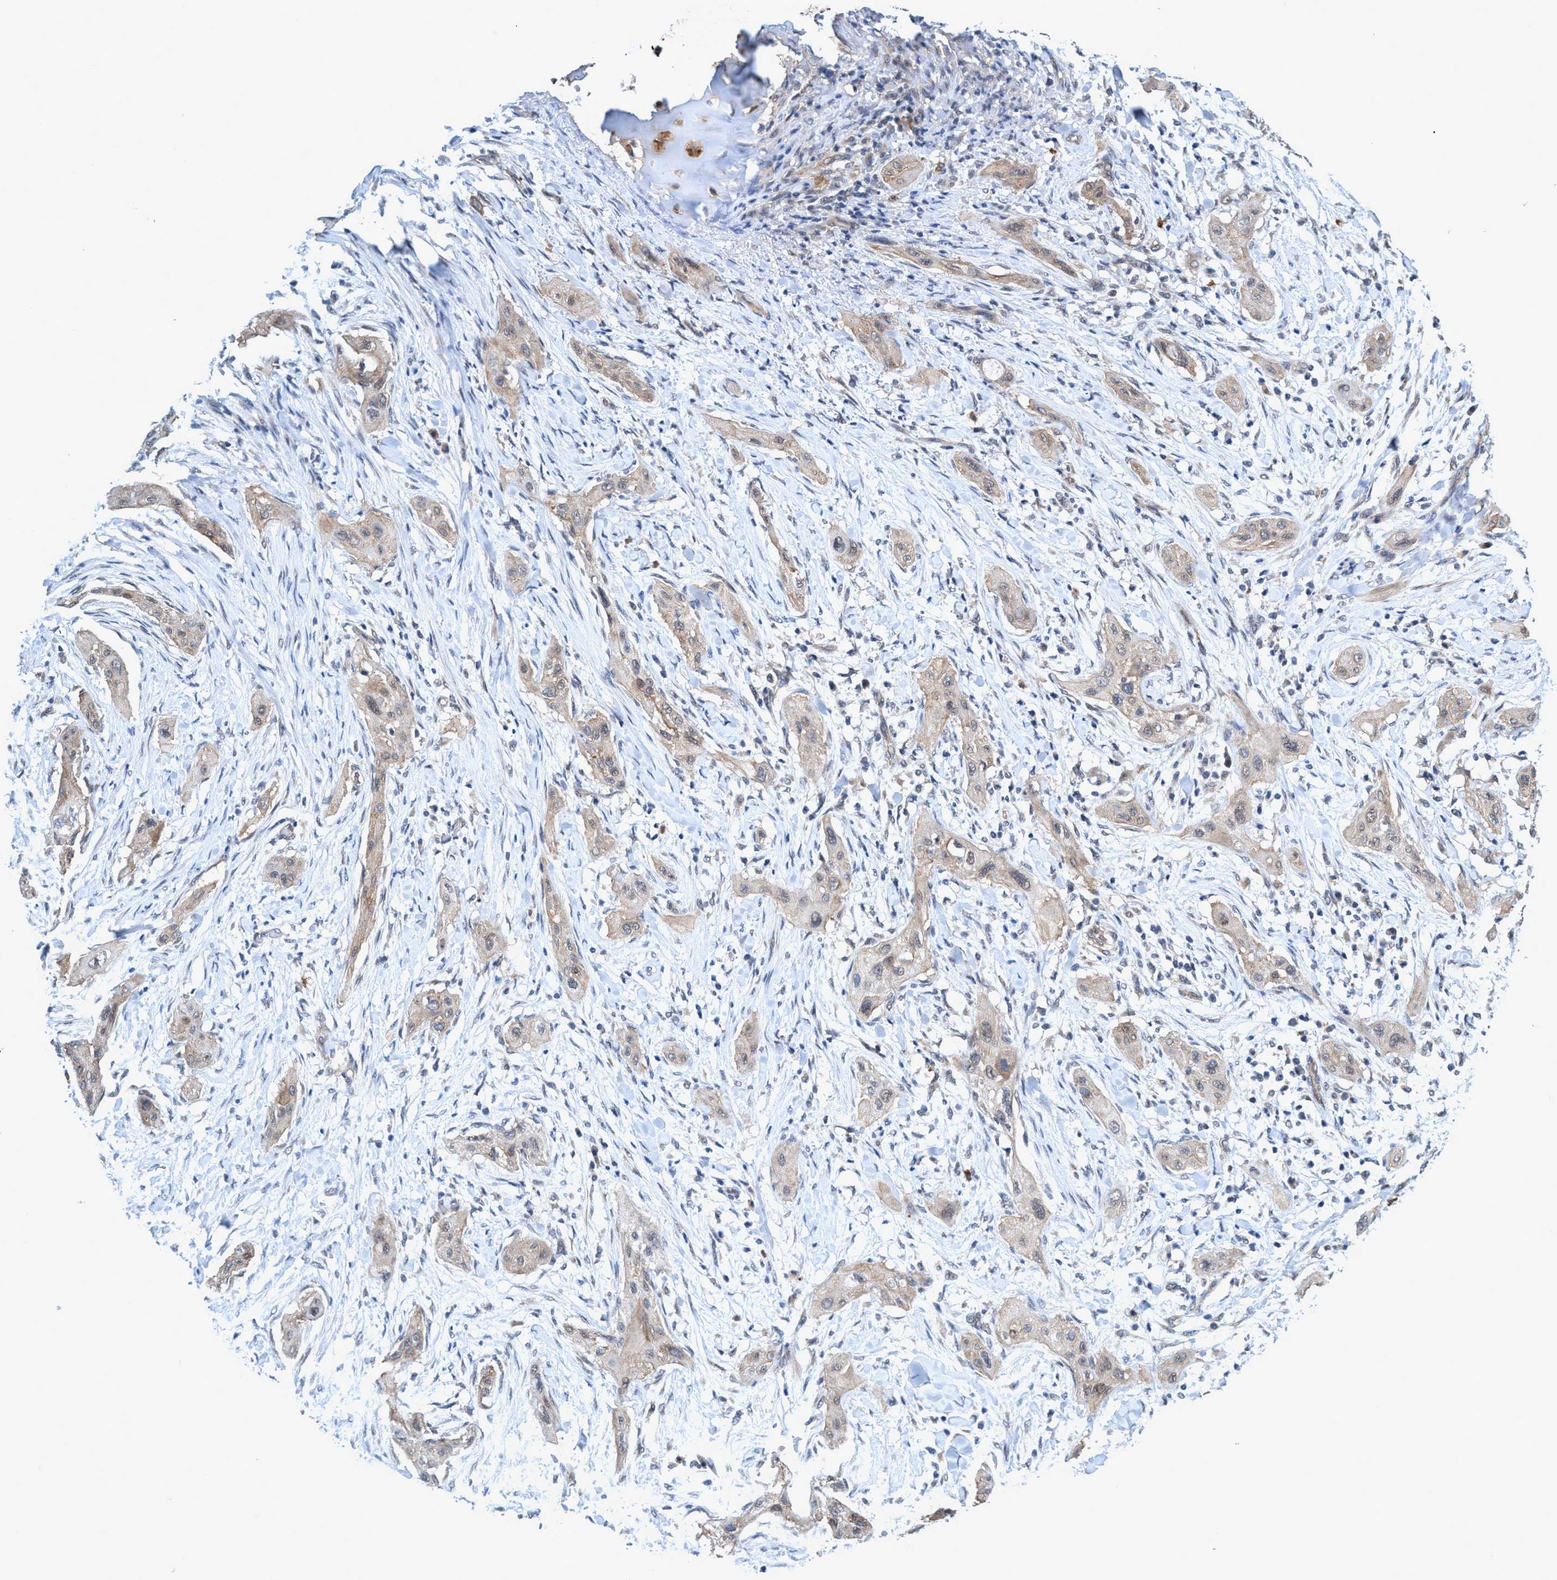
{"staining": {"intensity": "weak", "quantity": "25%-75%", "location": "cytoplasmic/membranous"}, "tissue": "lung cancer", "cell_type": "Tumor cells", "image_type": "cancer", "snomed": [{"axis": "morphology", "description": "Squamous cell carcinoma, NOS"}, {"axis": "topography", "description": "Lung"}], "caption": "Tumor cells reveal weak cytoplasmic/membranous positivity in approximately 25%-75% of cells in squamous cell carcinoma (lung).", "gene": "TRIM65", "patient": {"sex": "female", "age": 47}}